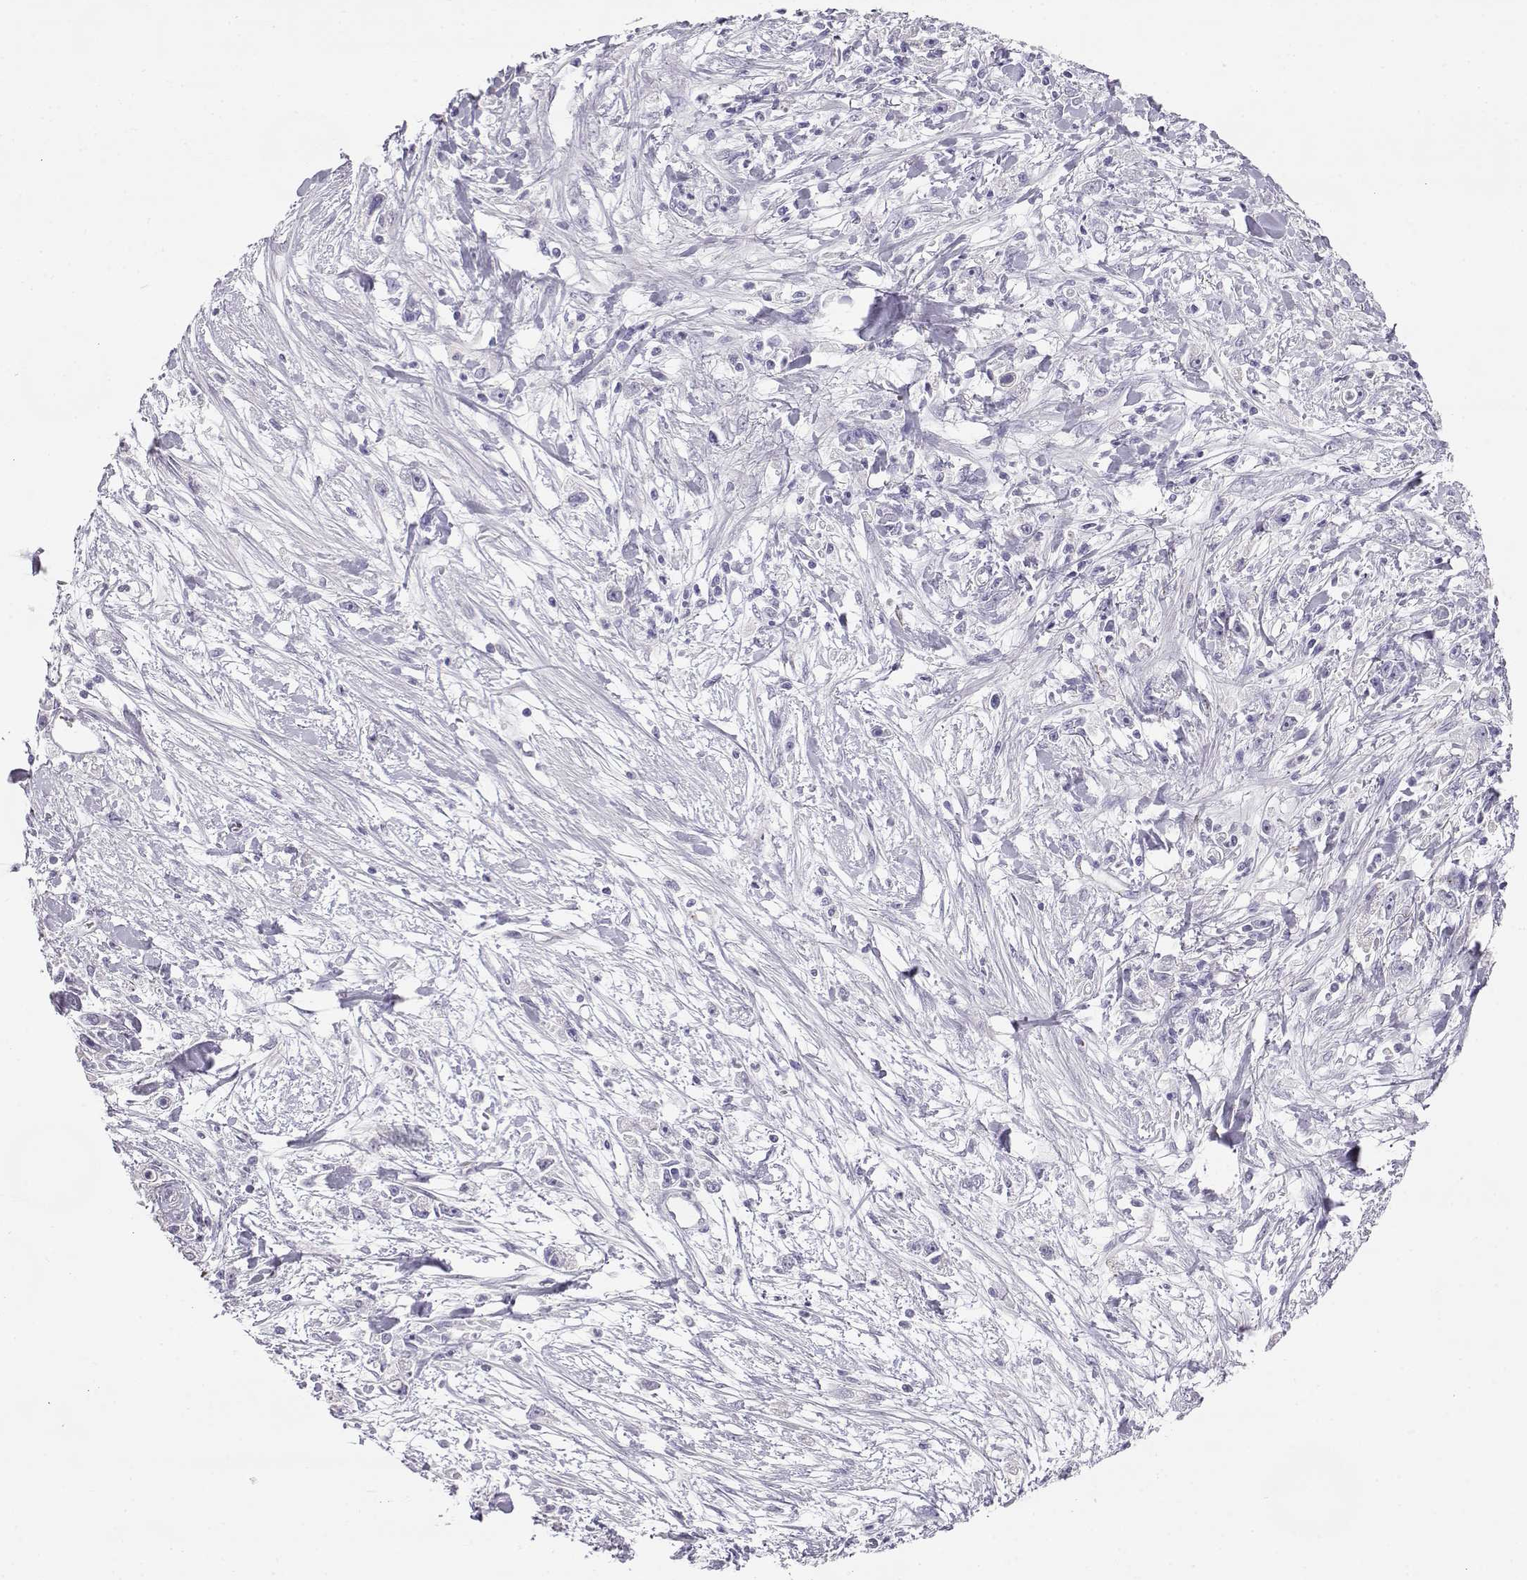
{"staining": {"intensity": "negative", "quantity": "none", "location": "none"}, "tissue": "stomach cancer", "cell_type": "Tumor cells", "image_type": "cancer", "snomed": [{"axis": "morphology", "description": "Adenocarcinoma, NOS"}, {"axis": "topography", "description": "Stomach"}], "caption": "A high-resolution image shows IHC staining of stomach adenocarcinoma, which exhibits no significant expression in tumor cells. Brightfield microscopy of immunohistochemistry (IHC) stained with DAB (3,3'-diaminobenzidine) (brown) and hematoxylin (blue), captured at high magnification.", "gene": "ENDOU", "patient": {"sex": "female", "age": 59}}